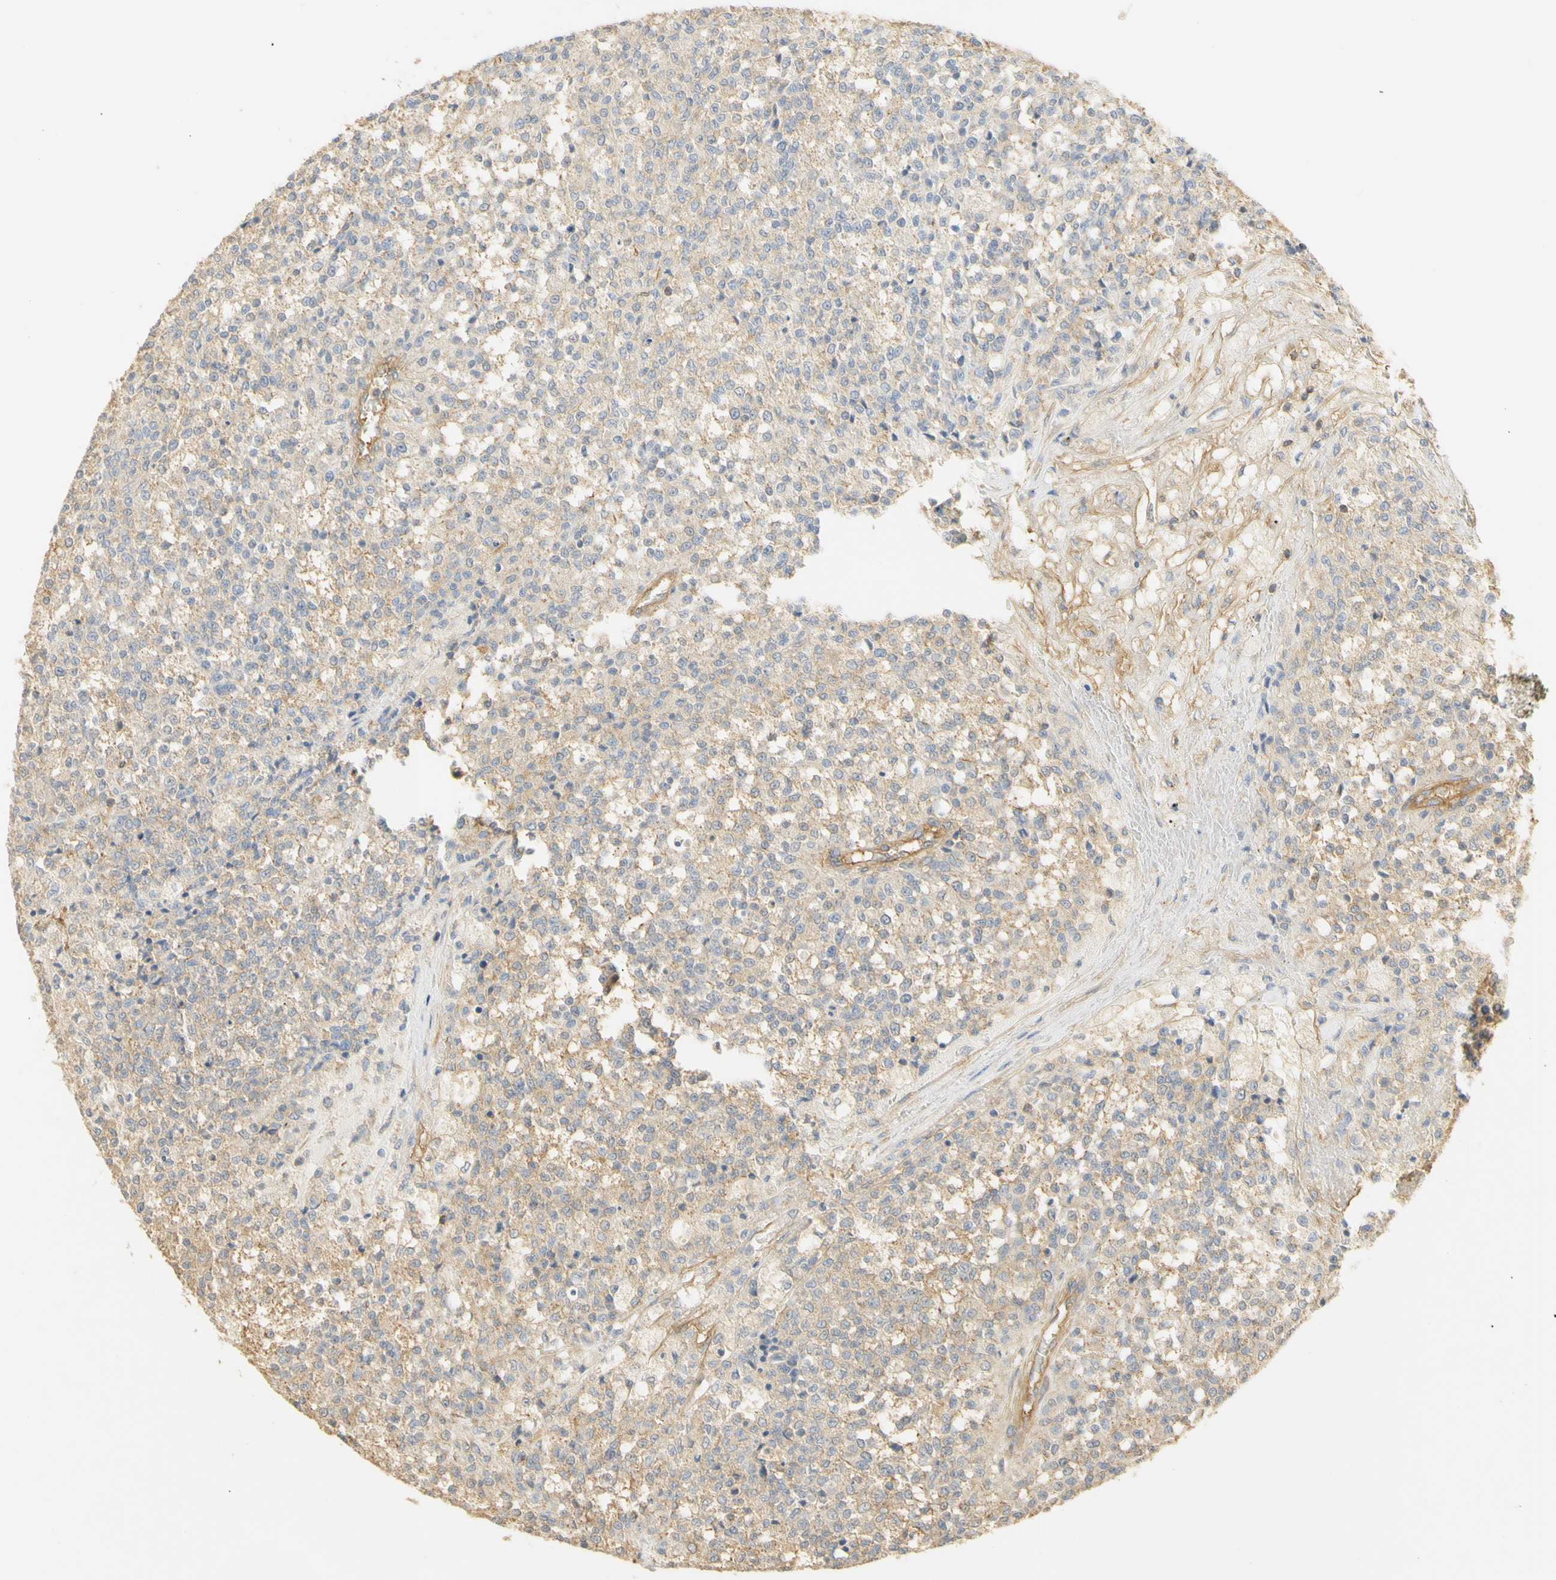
{"staining": {"intensity": "negative", "quantity": "none", "location": "none"}, "tissue": "testis cancer", "cell_type": "Tumor cells", "image_type": "cancer", "snomed": [{"axis": "morphology", "description": "Seminoma, NOS"}, {"axis": "topography", "description": "Testis"}], "caption": "An image of testis seminoma stained for a protein displays no brown staining in tumor cells. (Stains: DAB immunohistochemistry with hematoxylin counter stain, Microscopy: brightfield microscopy at high magnification).", "gene": "KCNE4", "patient": {"sex": "male", "age": 59}}